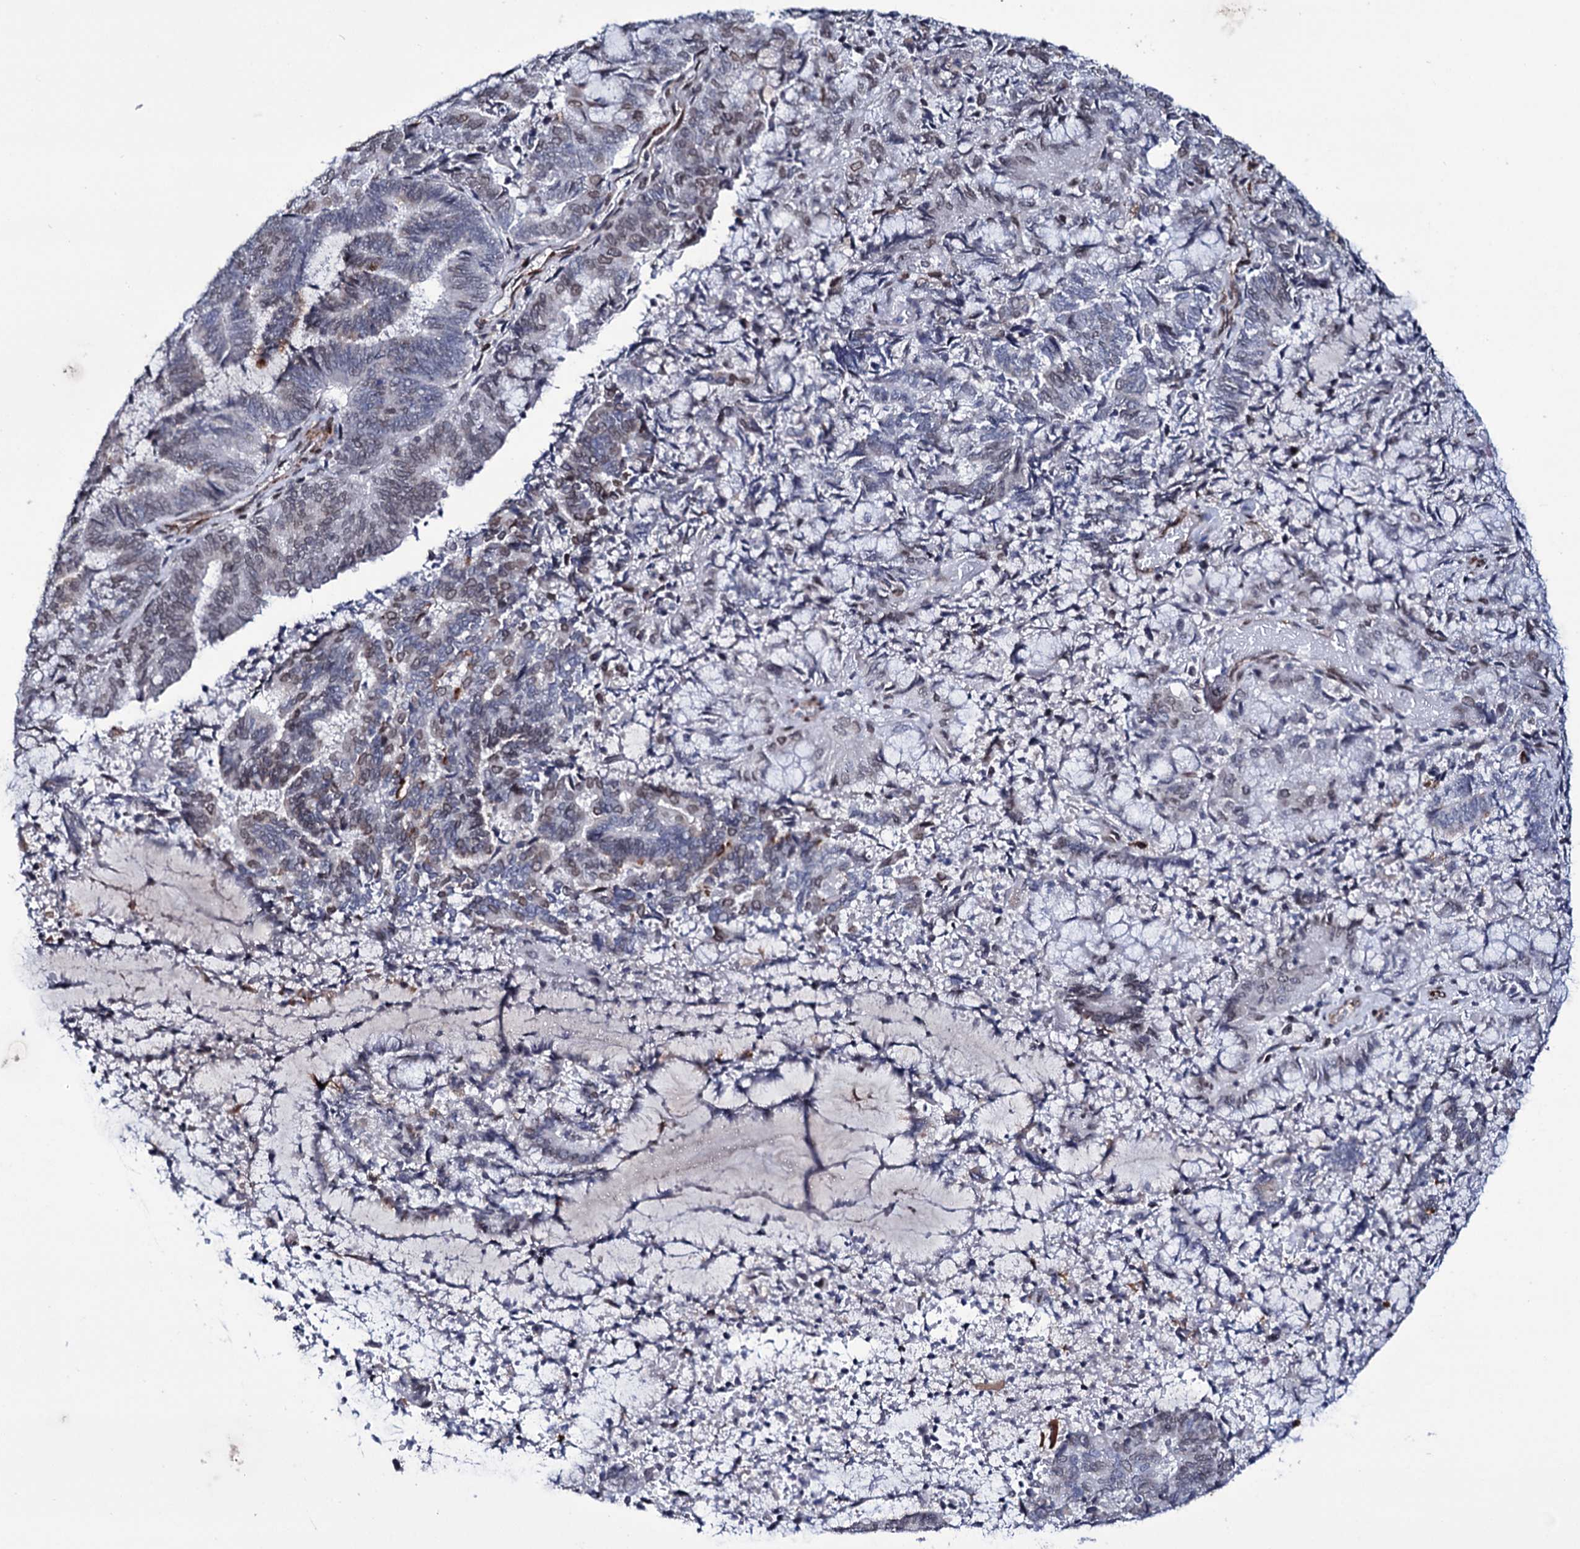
{"staining": {"intensity": "weak", "quantity": "<25%", "location": "nuclear"}, "tissue": "endometrial cancer", "cell_type": "Tumor cells", "image_type": "cancer", "snomed": [{"axis": "morphology", "description": "Adenocarcinoma, NOS"}, {"axis": "topography", "description": "Endometrium"}], "caption": "Endometrial cancer stained for a protein using immunohistochemistry reveals no staining tumor cells.", "gene": "ZC3H12C", "patient": {"sex": "female", "age": 80}}